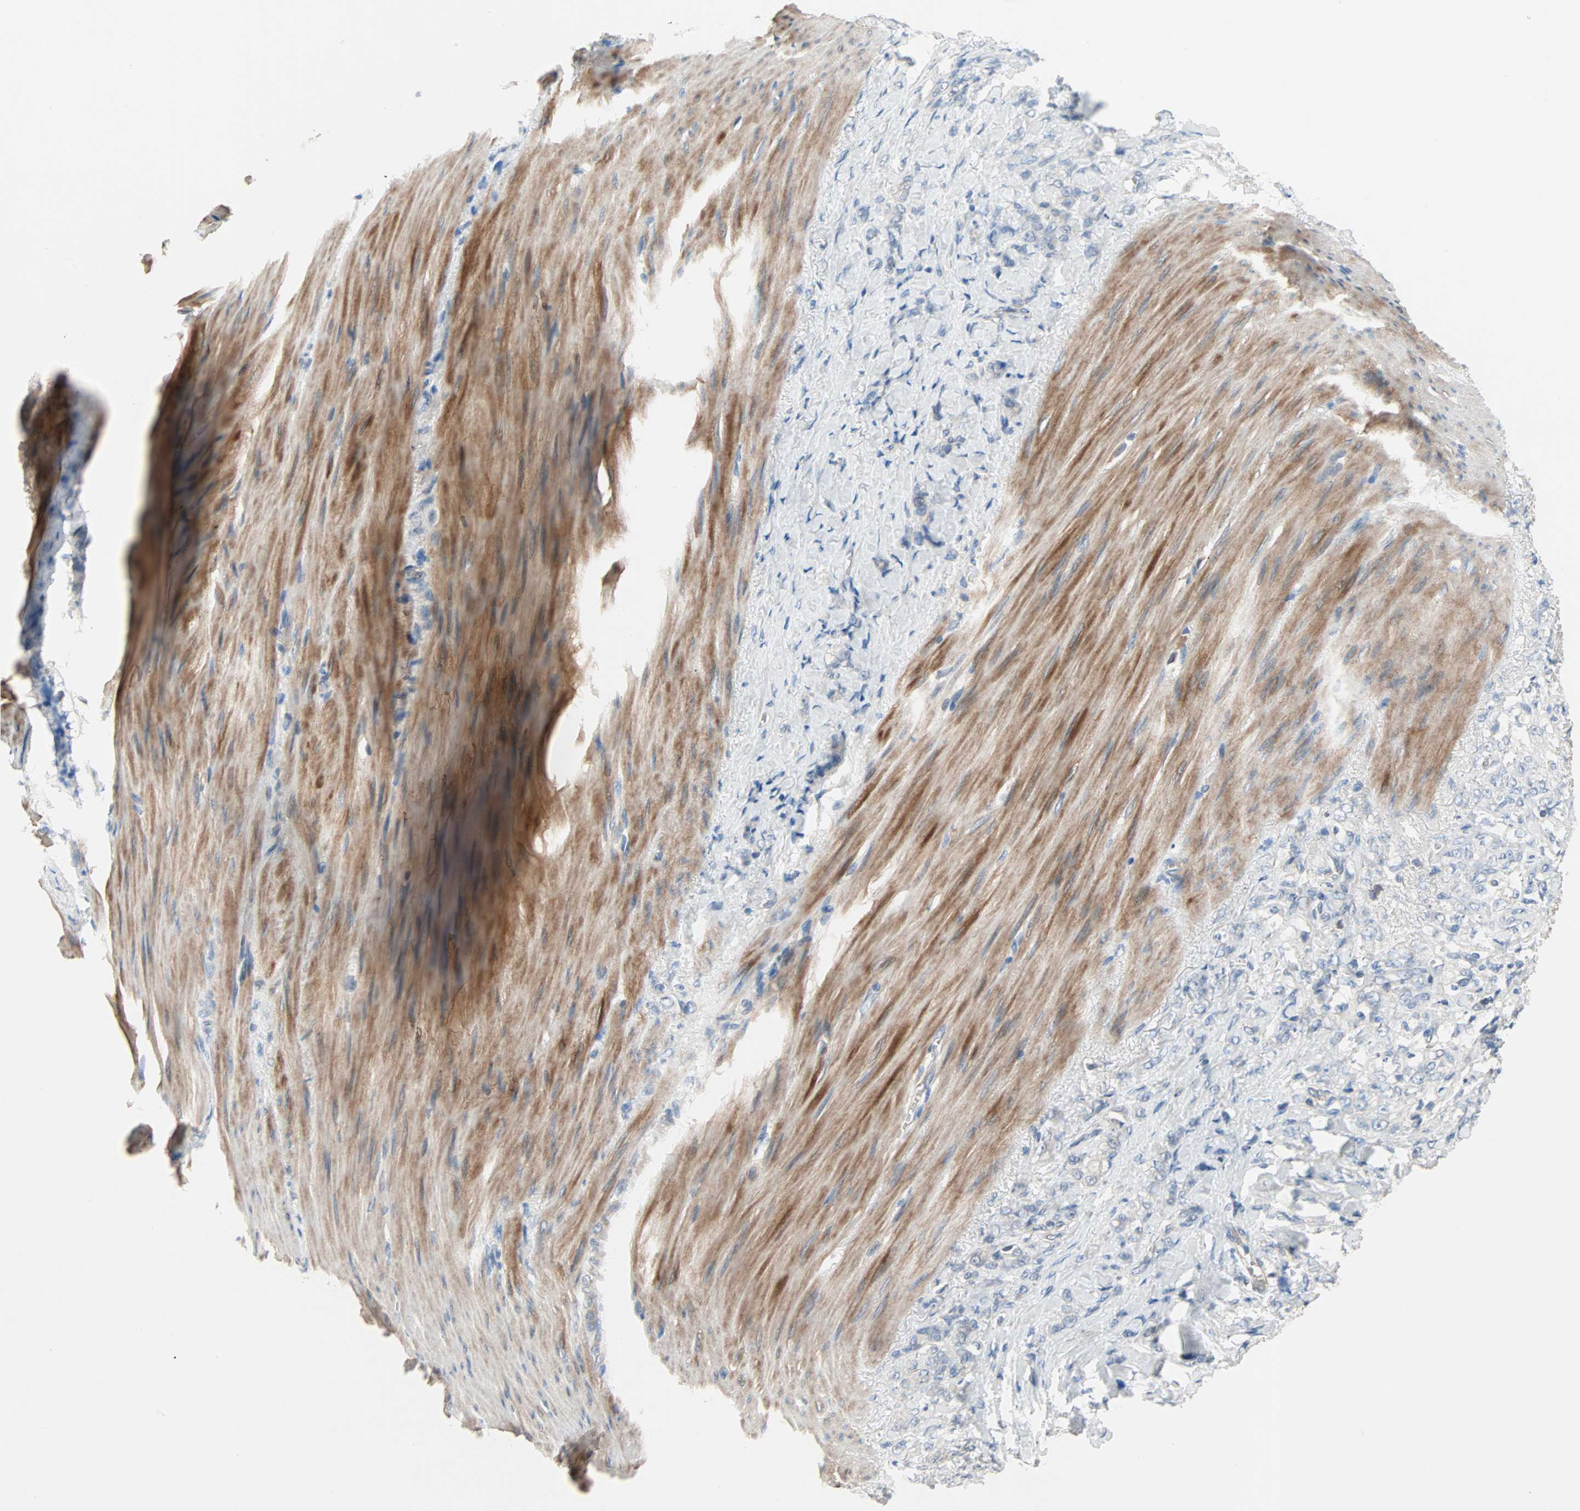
{"staining": {"intensity": "negative", "quantity": "none", "location": "none"}, "tissue": "stomach cancer", "cell_type": "Tumor cells", "image_type": "cancer", "snomed": [{"axis": "morphology", "description": "Adenocarcinoma, NOS"}, {"axis": "topography", "description": "Stomach"}], "caption": "An image of human stomach cancer (adenocarcinoma) is negative for staining in tumor cells. The staining was performed using DAB to visualize the protein expression in brown, while the nuclei were stained in blue with hematoxylin (Magnification: 20x).", "gene": "TNFRSF12A", "patient": {"sex": "male", "age": 82}}